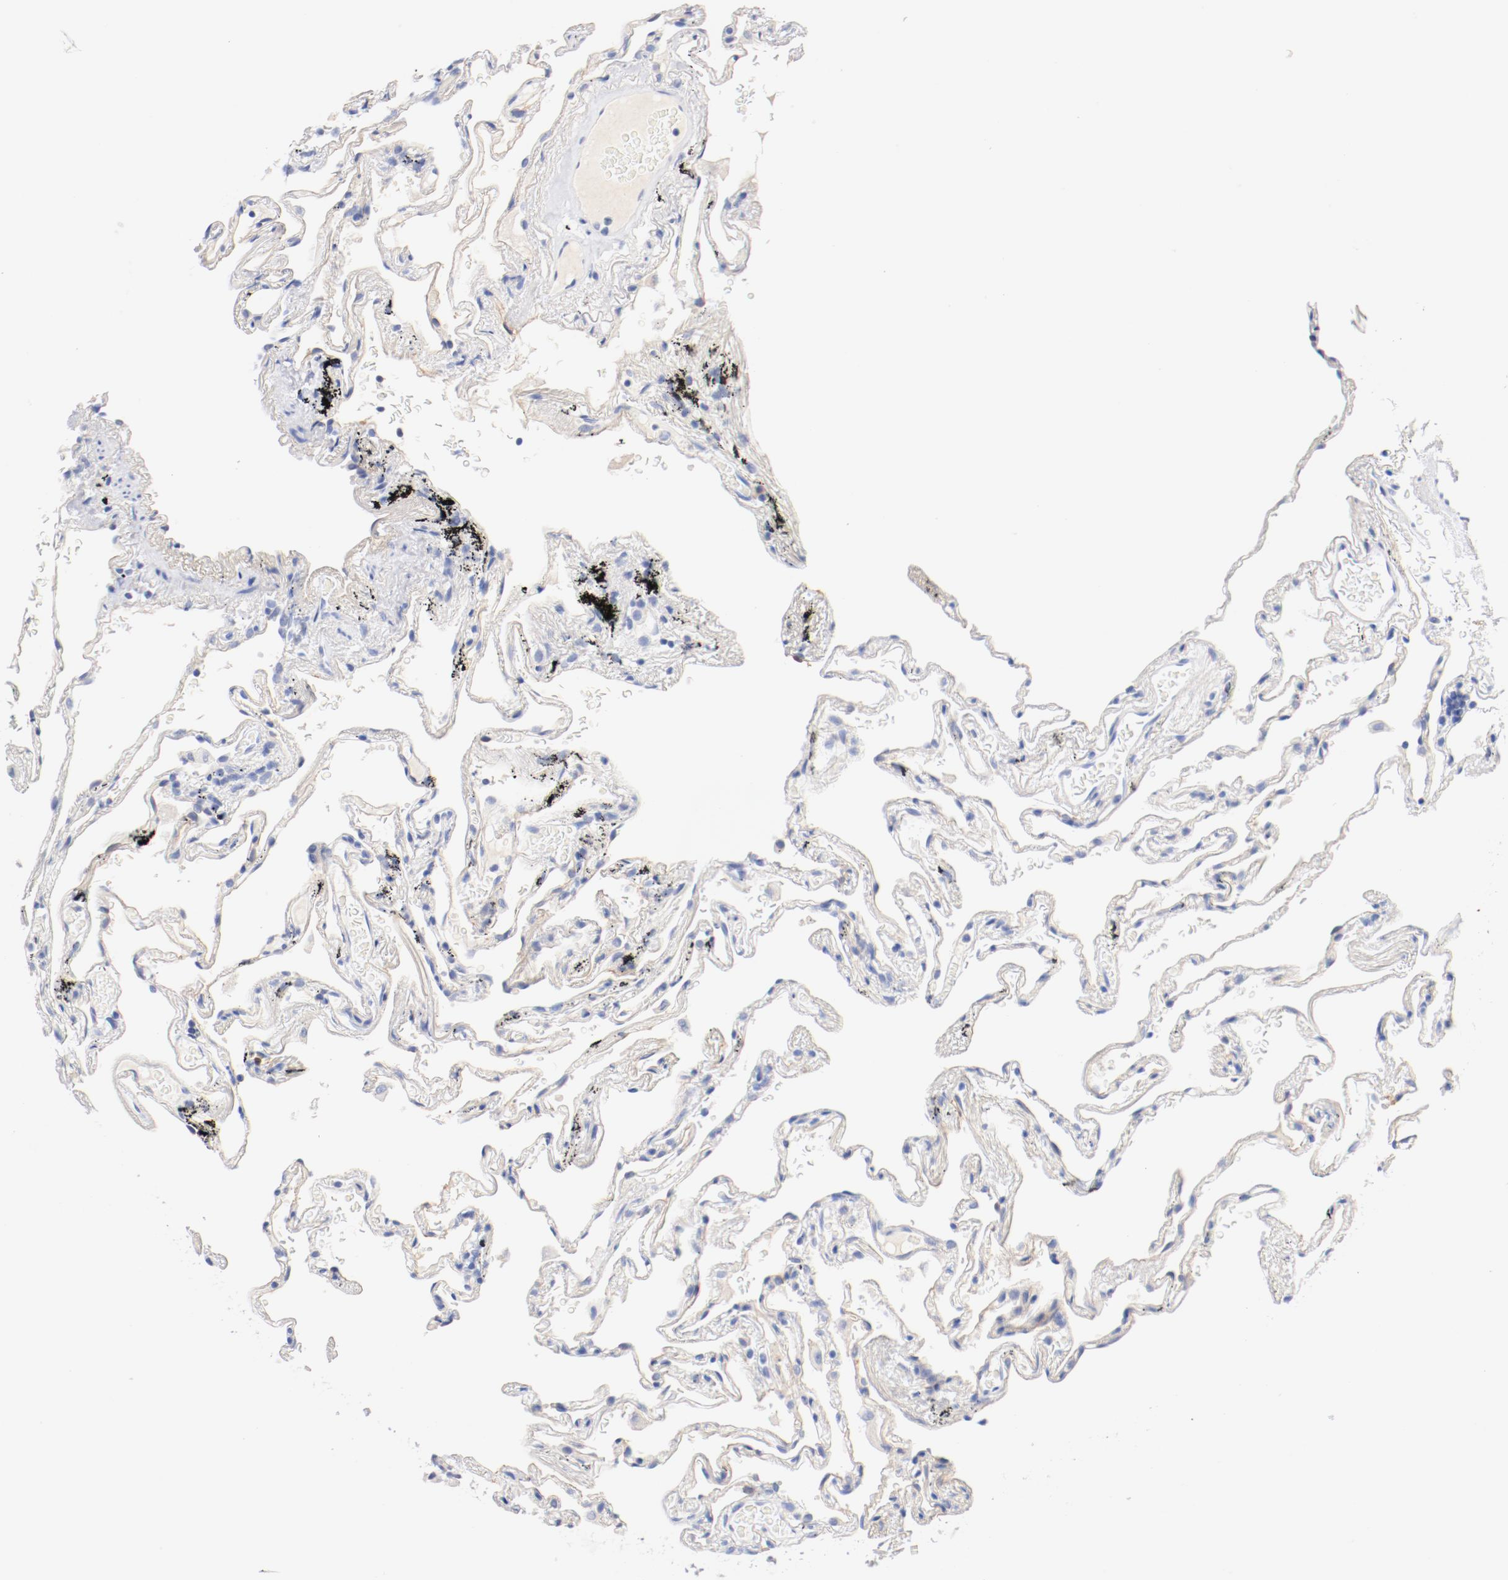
{"staining": {"intensity": "negative", "quantity": "none", "location": "none"}, "tissue": "lung", "cell_type": "Alveolar cells", "image_type": "normal", "snomed": [{"axis": "morphology", "description": "Normal tissue, NOS"}, {"axis": "morphology", "description": "Inflammation, NOS"}, {"axis": "topography", "description": "Lung"}], "caption": "Alveolar cells show no significant positivity in benign lung. The staining is performed using DAB (3,3'-diaminobenzidine) brown chromogen with nuclei counter-stained in using hematoxylin.", "gene": "HOMER1", "patient": {"sex": "male", "age": 69}}